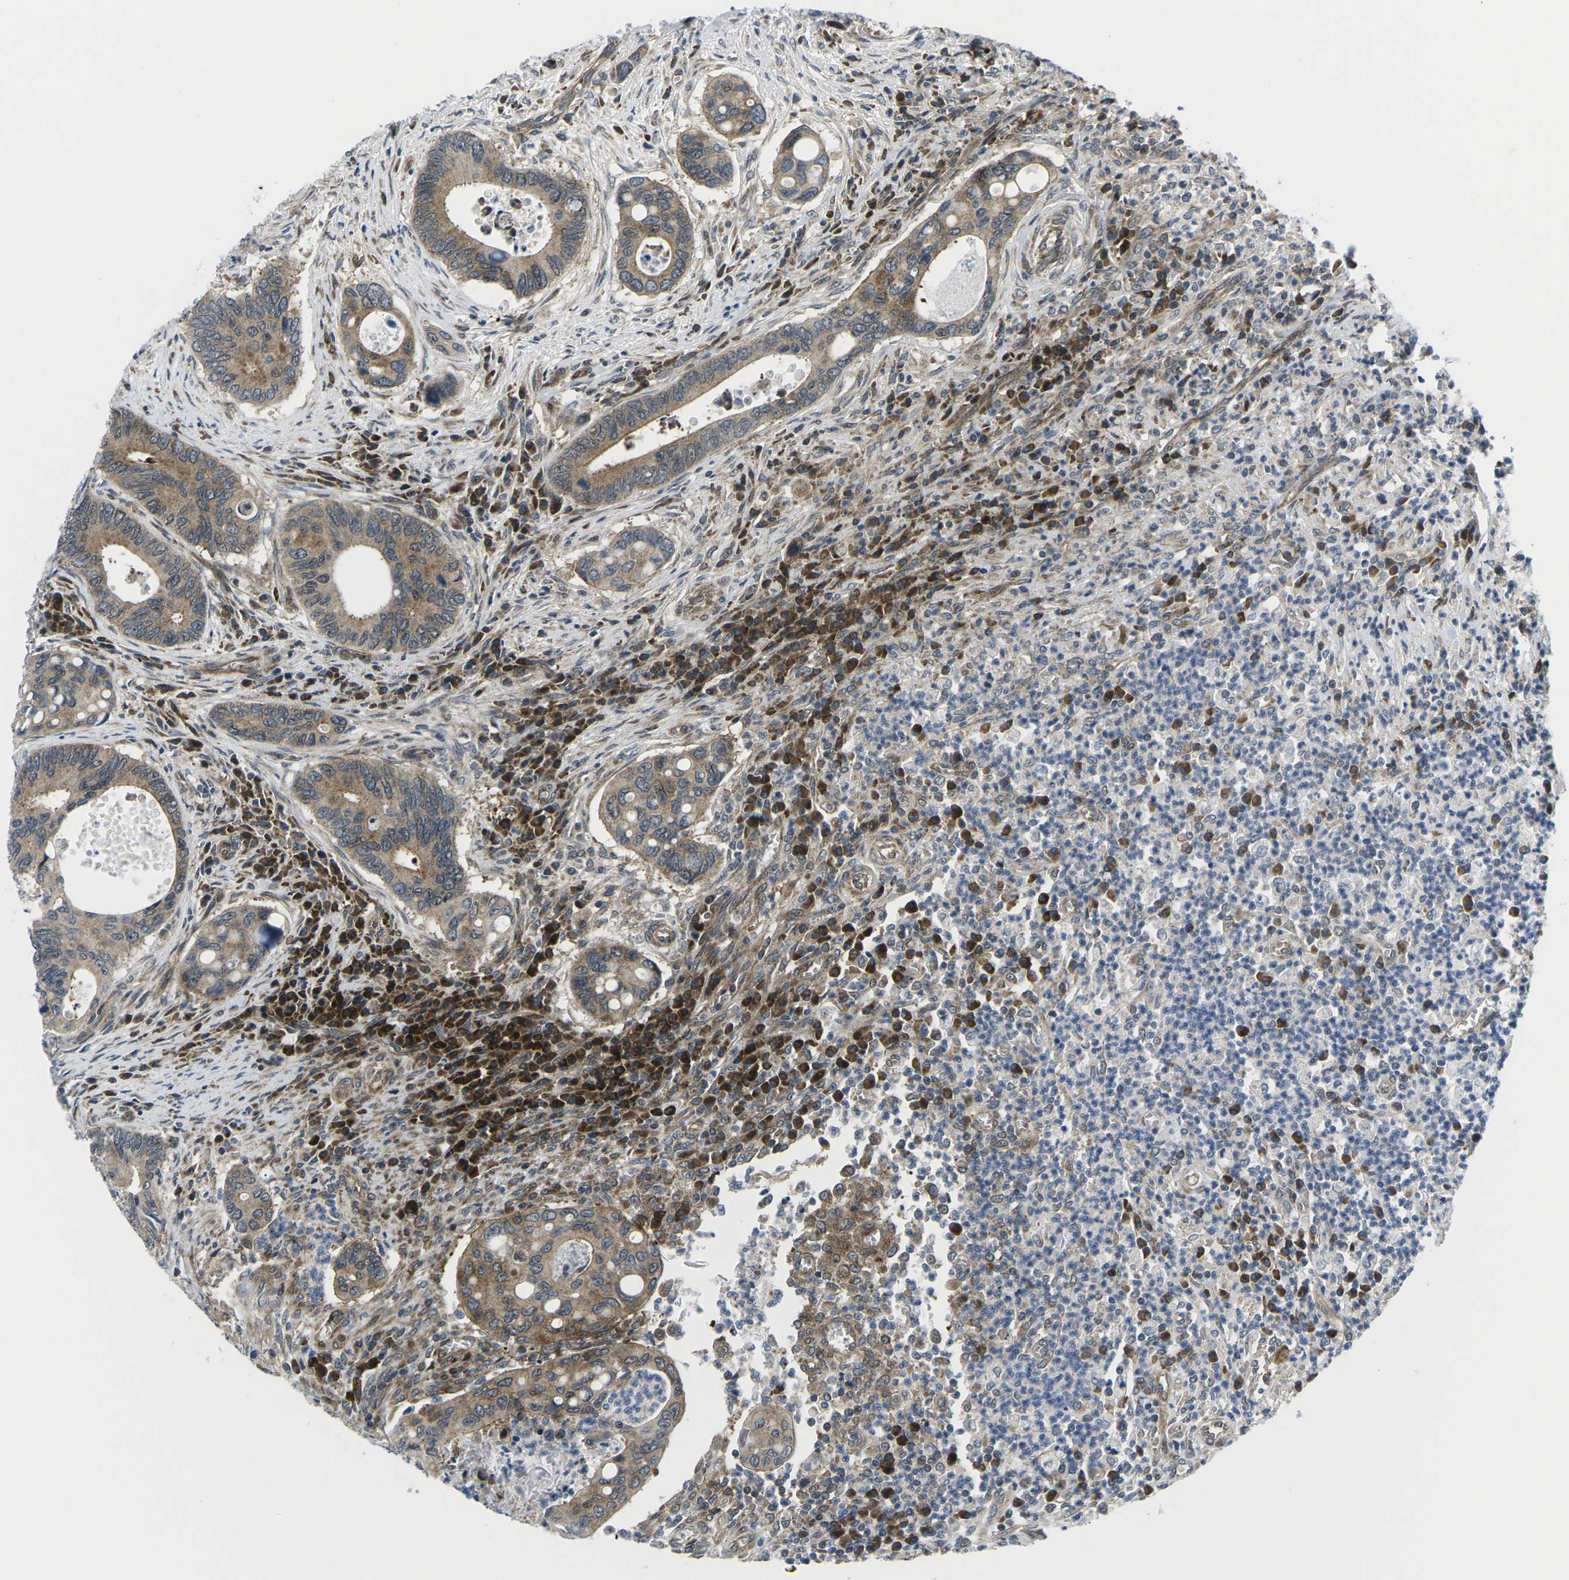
{"staining": {"intensity": "moderate", "quantity": ">75%", "location": "cytoplasmic/membranous"}, "tissue": "colorectal cancer", "cell_type": "Tumor cells", "image_type": "cancer", "snomed": [{"axis": "morphology", "description": "Inflammation, NOS"}, {"axis": "morphology", "description": "Adenocarcinoma, NOS"}, {"axis": "topography", "description": "Colon"}], "caption": "The micrograph exhibits staining of adenocarcinoma (colorectal), revealing moderate cytoplasmic/membranous protein positivity (brown color) within tumor cells.", "gene": "EIF4E", "patient": {"sex": "male", "age": 72}}